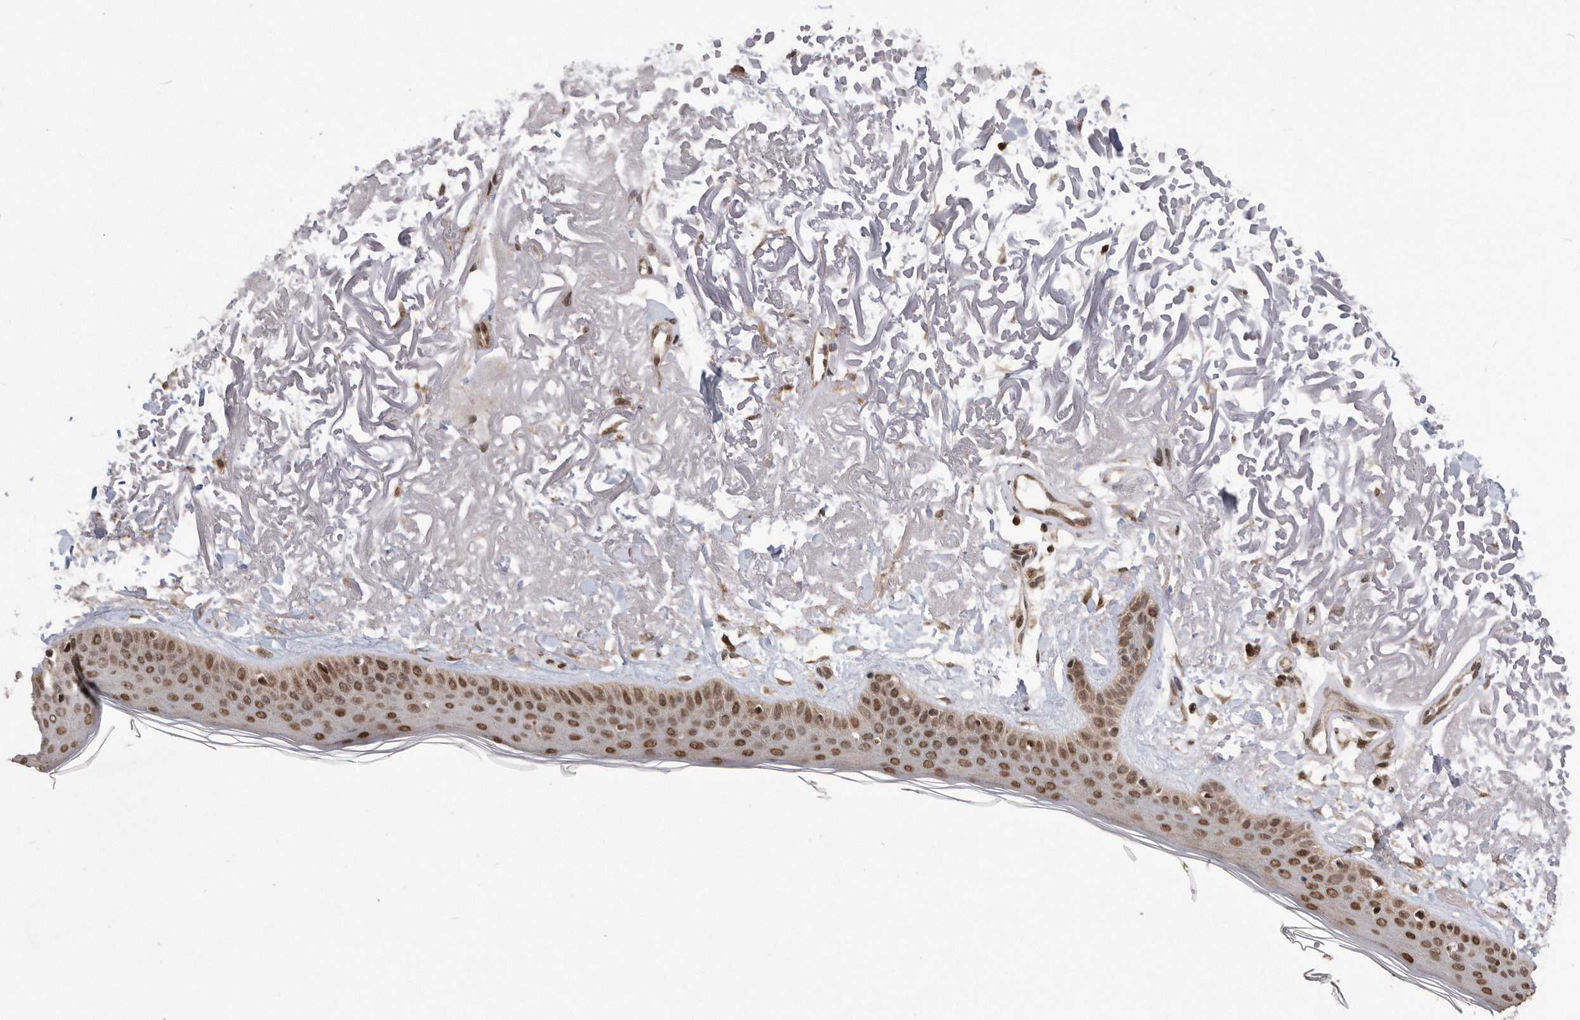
{"staining": {"intensity": "moderate", "quantity": "25%-75%", "location": "nuclear"}, "tissue": "skin", "cell_type": "Fibroblasts", "image_type": "normal", "snomed": [{"axis": "morphology", "description": "Normal tissue, NOS"}, {"axis": "topography", "description": "Skin"}, {"axis": "topography", "description": "Skeletal muscle"}], "caption": "Immunohistochemistry (IHC) (DAB) staining of benign skin shows moderate nuclear protein positivity in approximately 25%-75% of fibroblasts.", "gene": "TDRD3", "patient": {"sex": "male", "age": 83}}